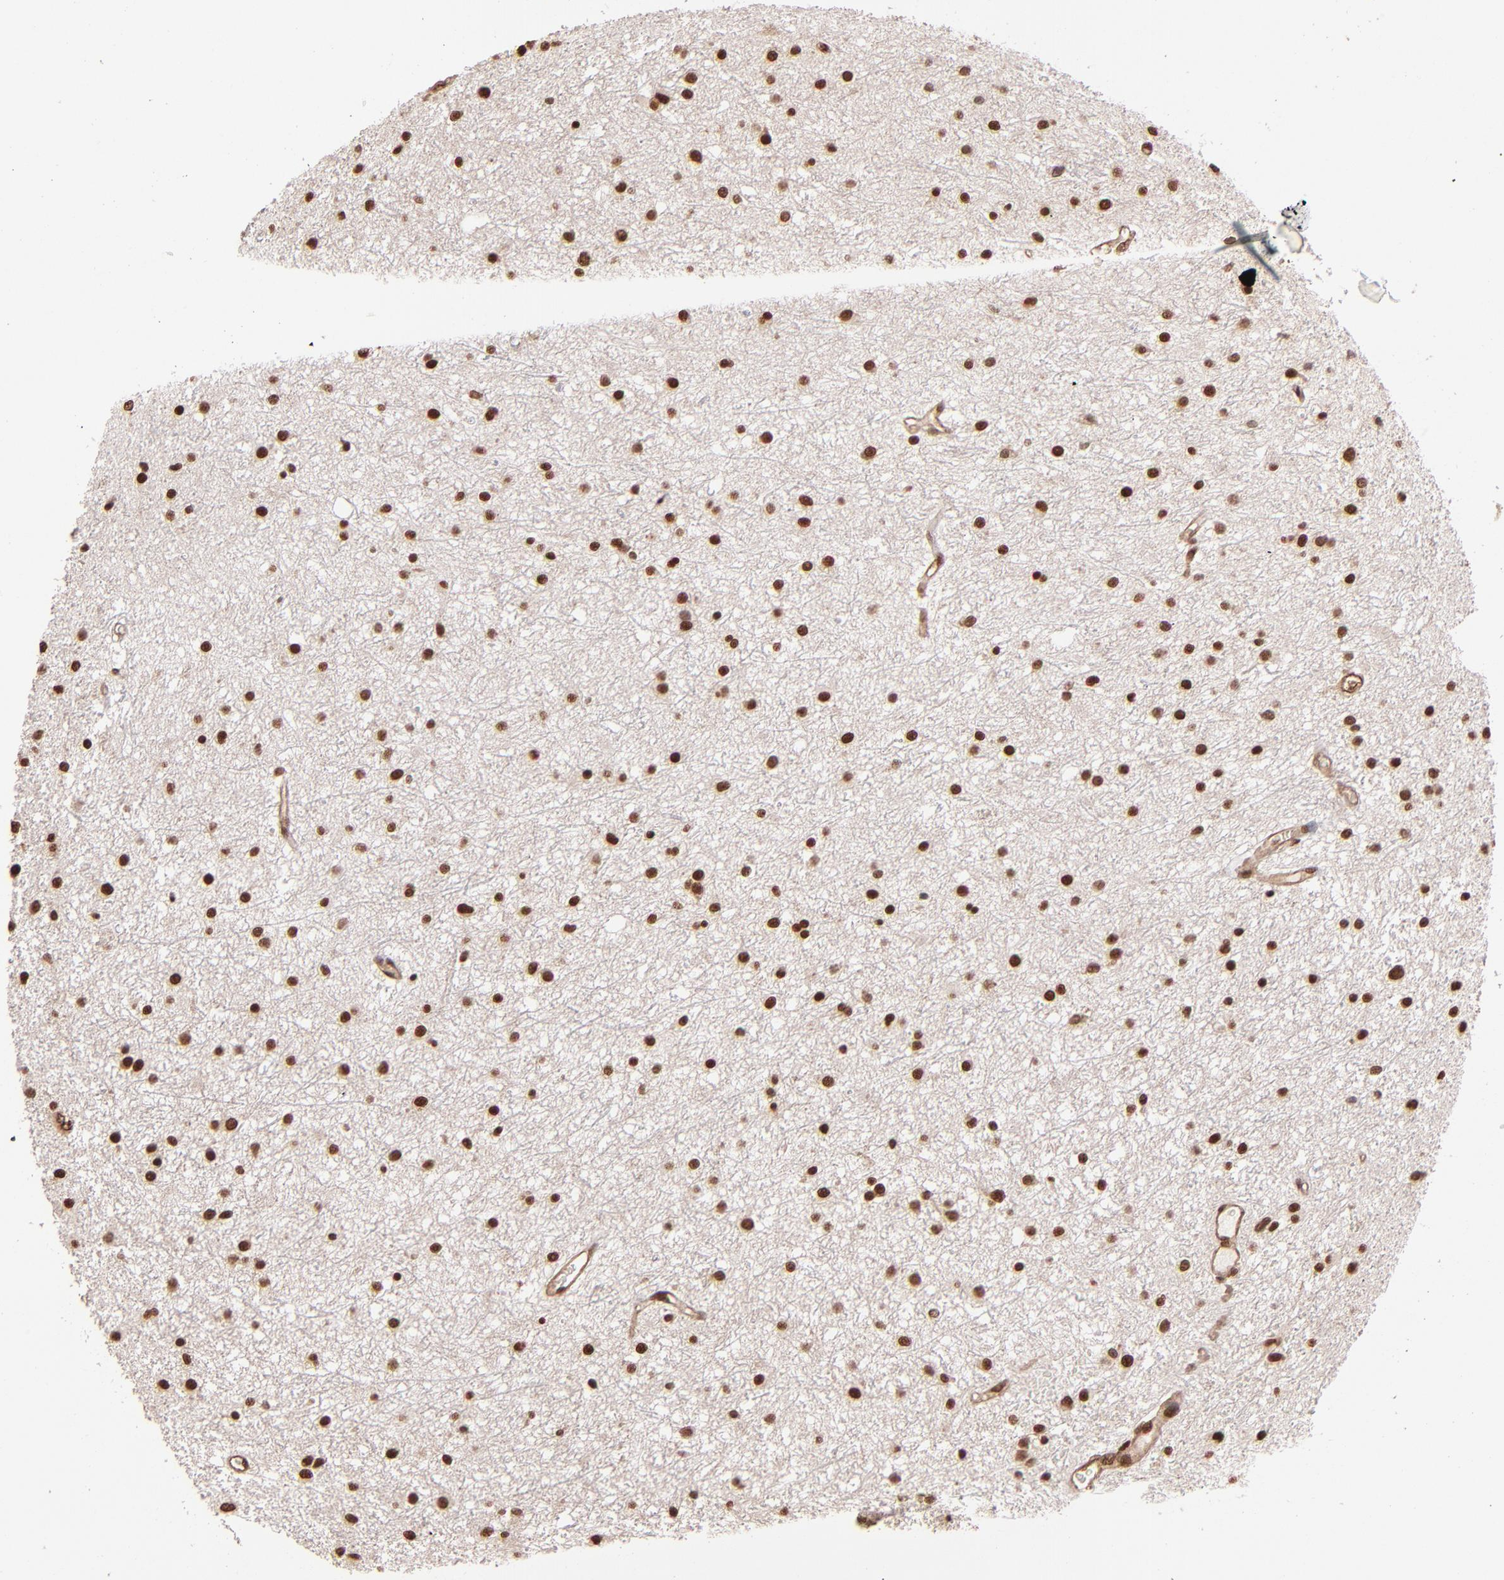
{"staining": {"intensity": "moderate", "quantity": ">75%", "location": "nuclear"}, "tissue": "glioma", "cell_type": "Tumor cells", "image_type": "cancer", "snomed": [{"axis": "morphology", "description": "Glioma, malignant, Low grade"}, {"axis": "topography", "description": "Brain"}], "caption": "Moderate nuclear positivity is present in approximately >75% of tumor cells in glioma.", "gene": "TERF2", "patient": {"sex": "female", "age": 36}}